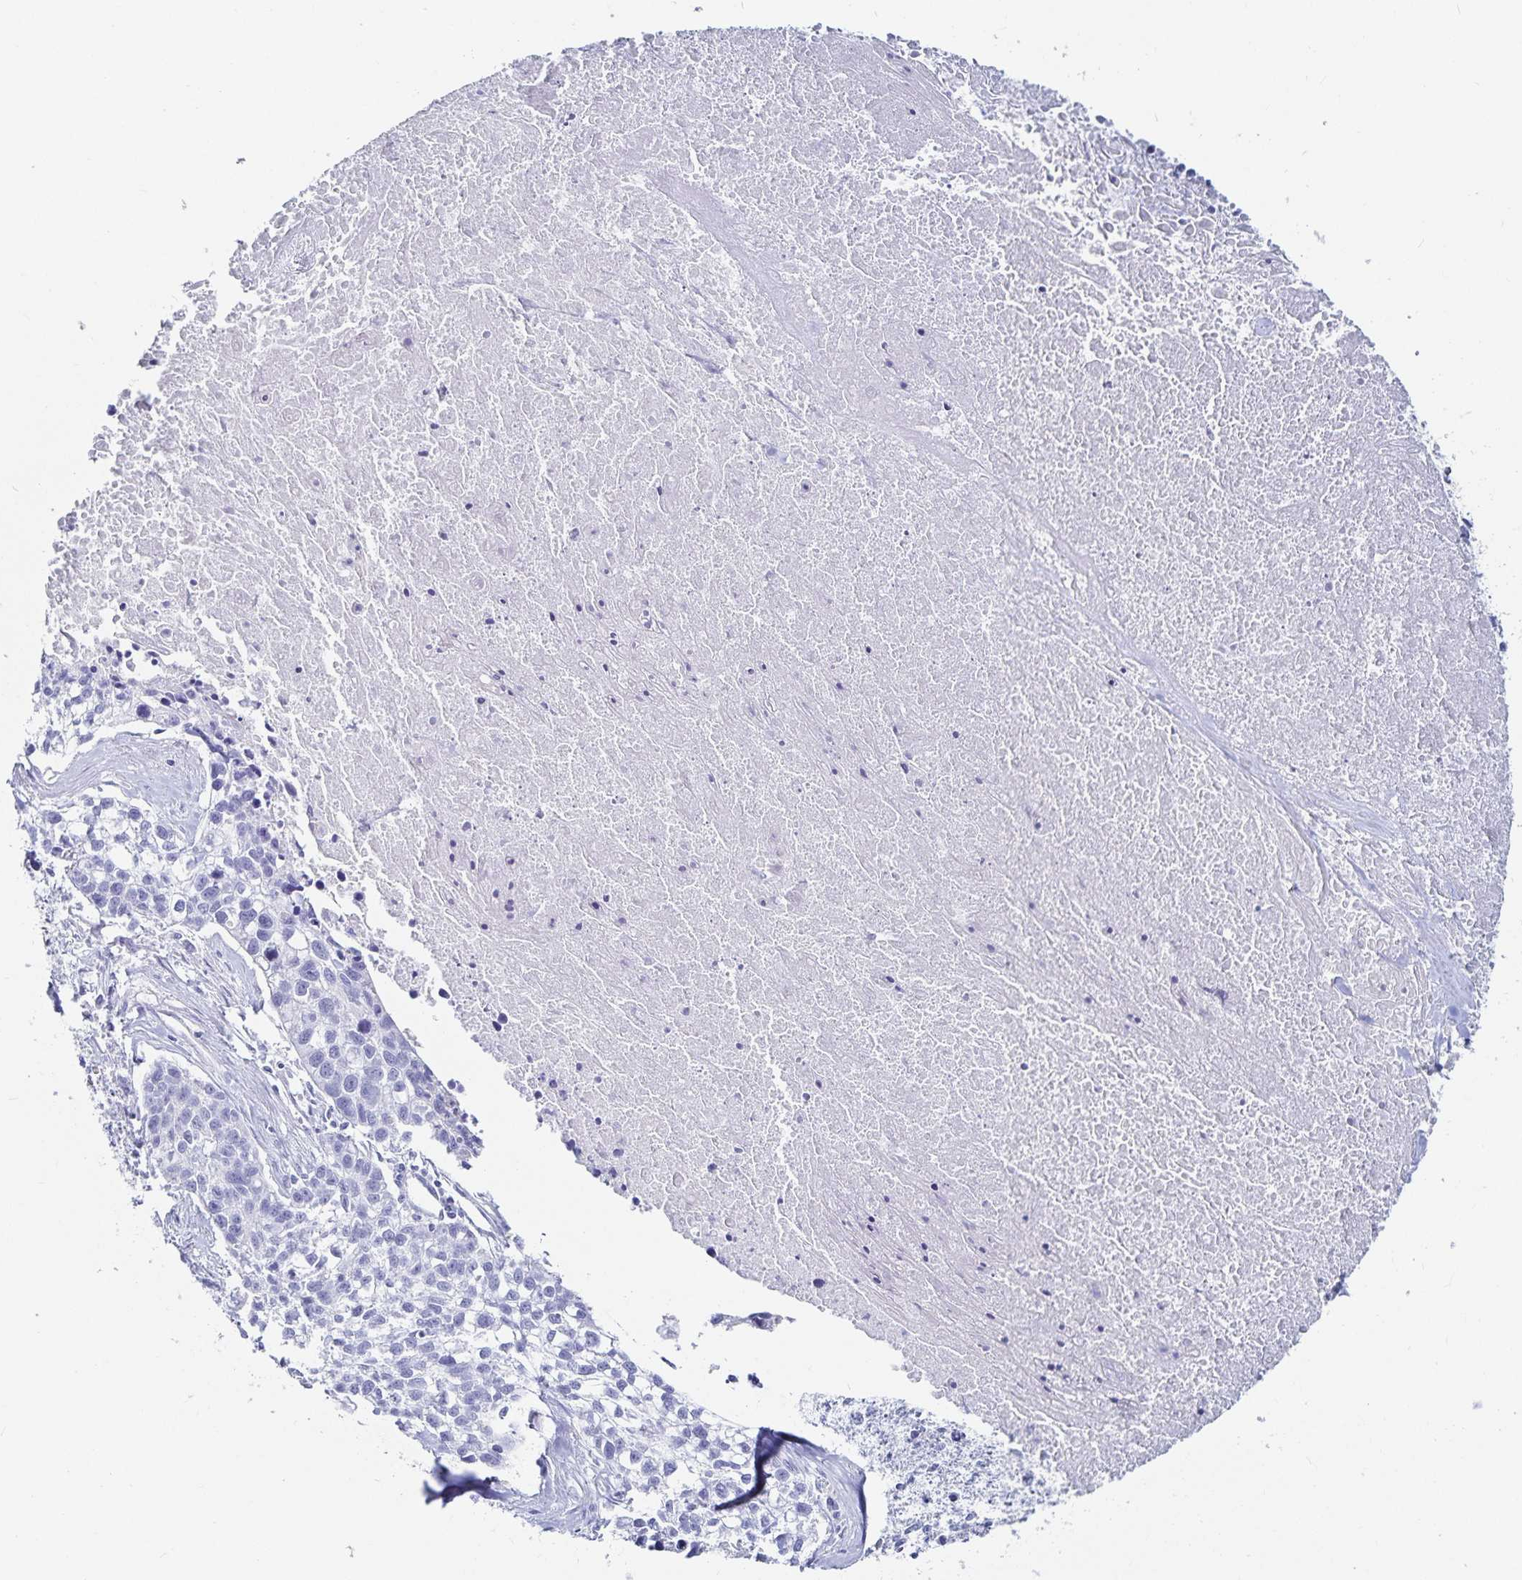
{"staining": {"intensity": "negative", "quantity": "none", "location": "none"}, "tissue": "lung cancer", "cell_type": "Tumor cells", "image_type": "cancer", "snomed": [{"axis": "morphology", "description": "Squamous cell carcinoma, NOS"}, {"axis": "topography", "description": "Lung"}], "caption": "Immunohistochemistry photomicrograph of human squamous cell carcinoma (lung) stained for a protein (brown), which demonstrates no expression in tumor cells.", "gene": "TNIP1", "patient": {"sex": "male", "age": 74}}